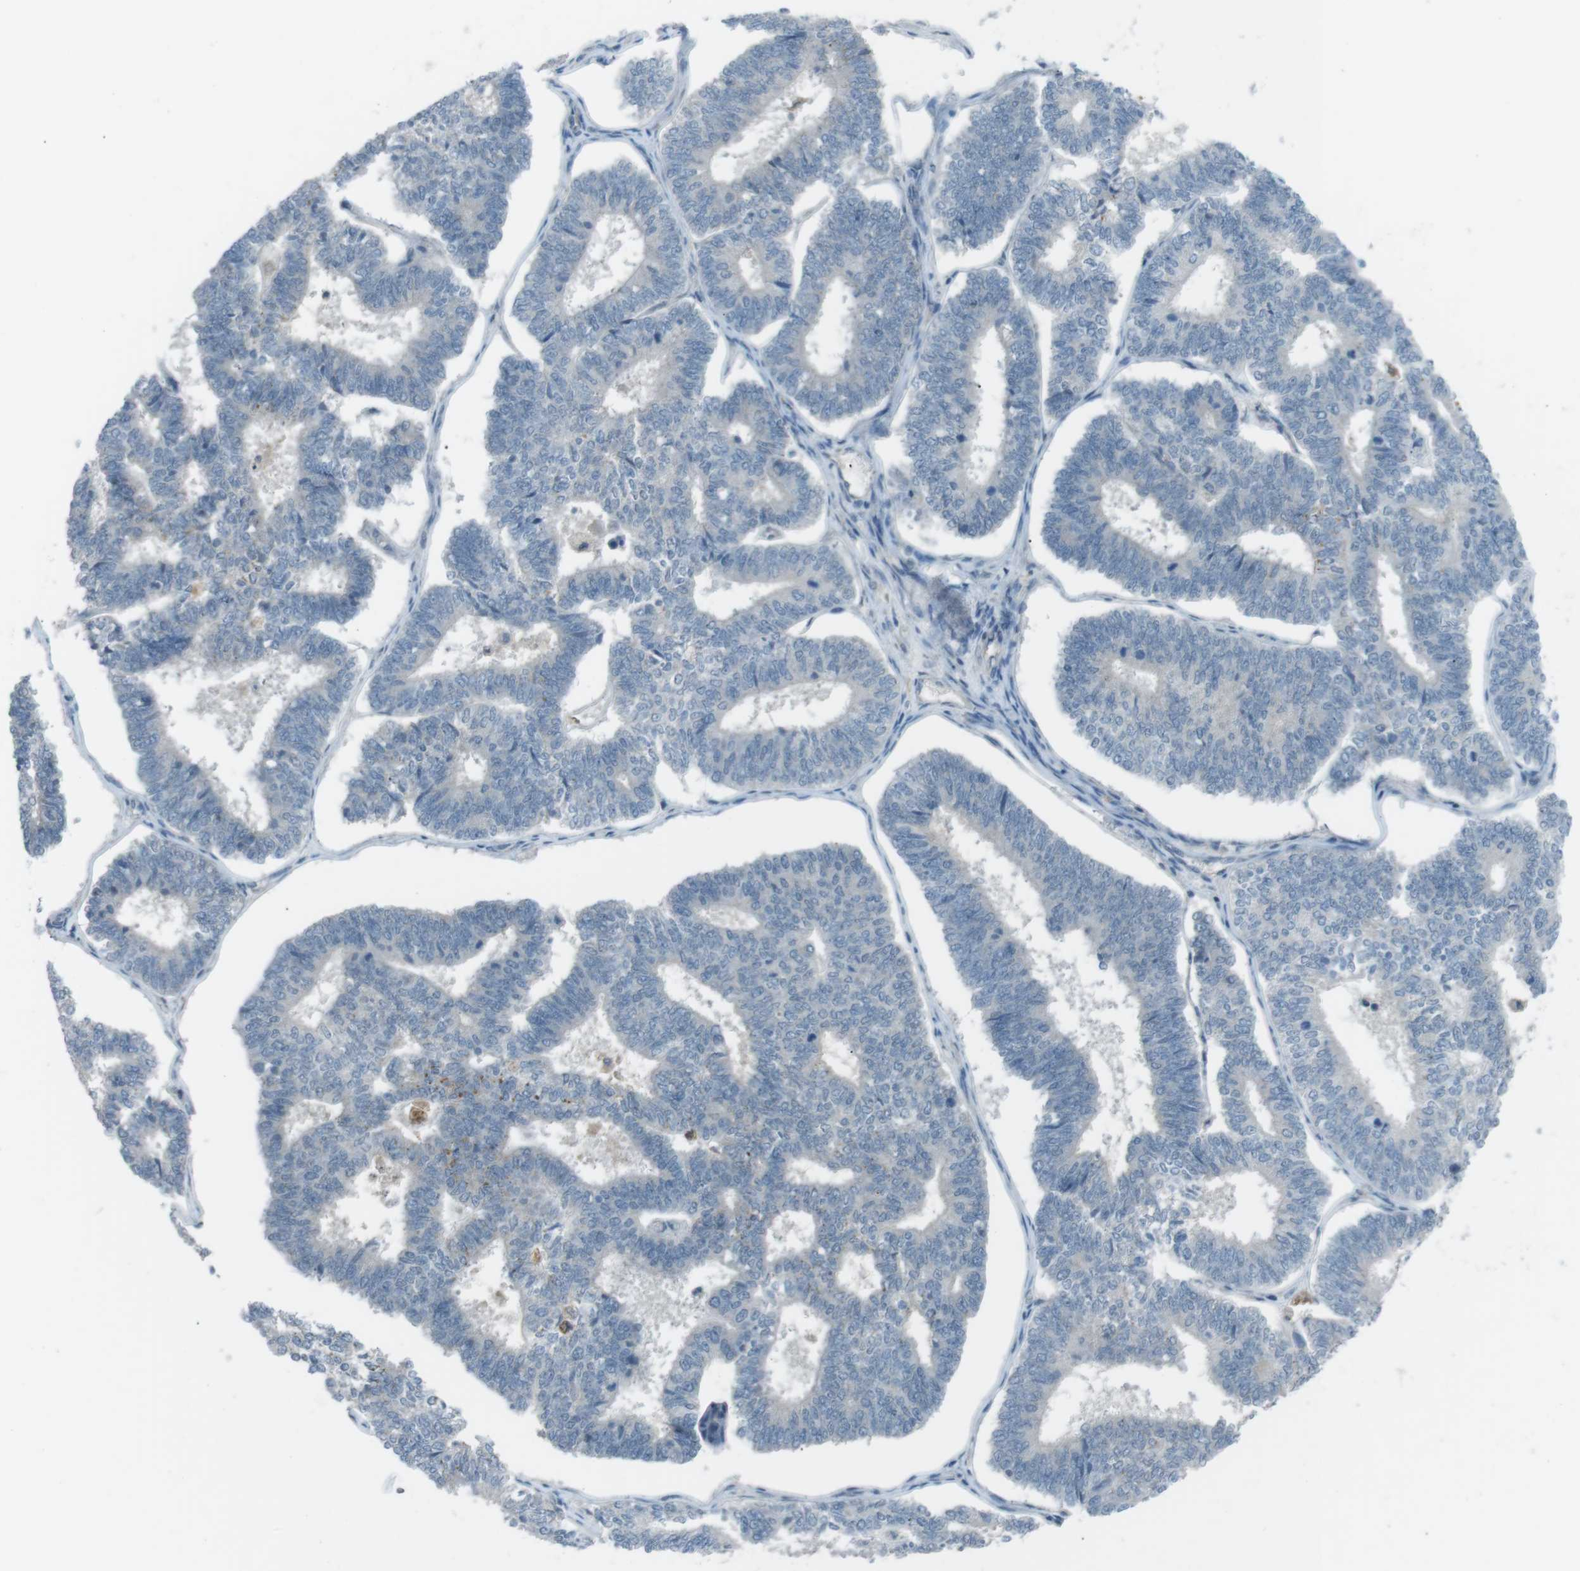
{"staining": {"intensity": "negative", "quantity": "none", "location": "none"}, "tissue": "endometrial cancer", "cell_type": "Tumor cells", "image_type": "cancer", "snomed": [{"axis": "morphology", "description": "Adenocarcinoma, NOS"}, {"axis": "topography", "description": "Endometrium"}], "caption": "This is an immunohistochemistry (IHC) photomicrograph of endometrial cancer (adenocarcinoma). There is no expression in tumor cells.", "gene": "FCRLA", "patient": {"sex": "female", "age": 70}}